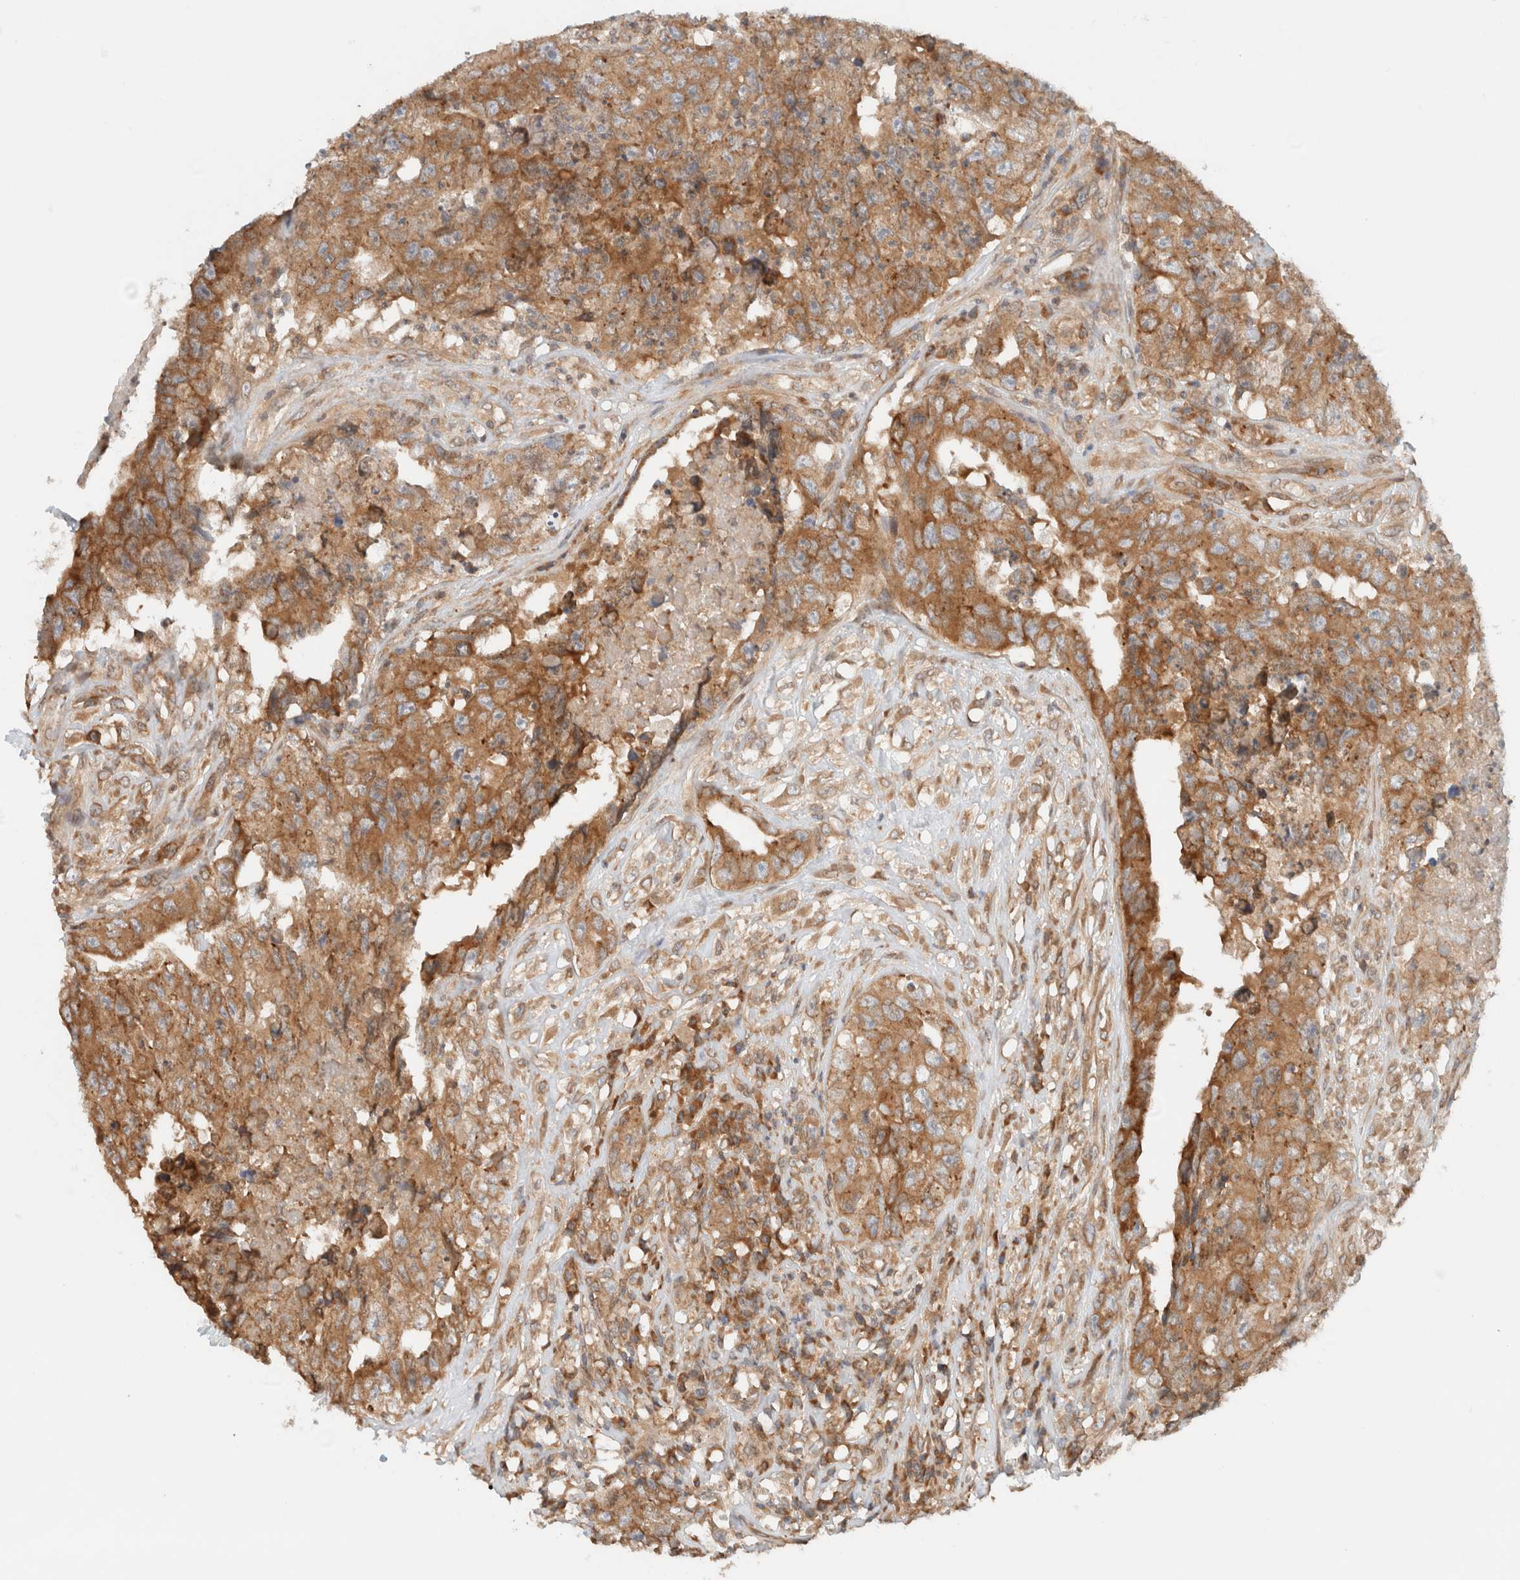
{"staining": {"intensity": "moderate", "quantity": ">75%", "location": "cytoplasmic/membranous"}, "tissue": "testis cancer", "cell_type": "Tumor cells", "image_type": "cancer", "snomed": [{"axis": "morphology", "description": "Carcinoma, Embryonal, NOS"}, {"axis": "topography", "description": "Testis"}], "caption": "This histopathology image displays immunohistochemistry staining of human testis cancer, with medium moderate cytoplasmic/membranous expression in approximately >75% of tumor cells.", "gene": "ARFGEF2", "patient": {"sex": "male", "age": 32}}